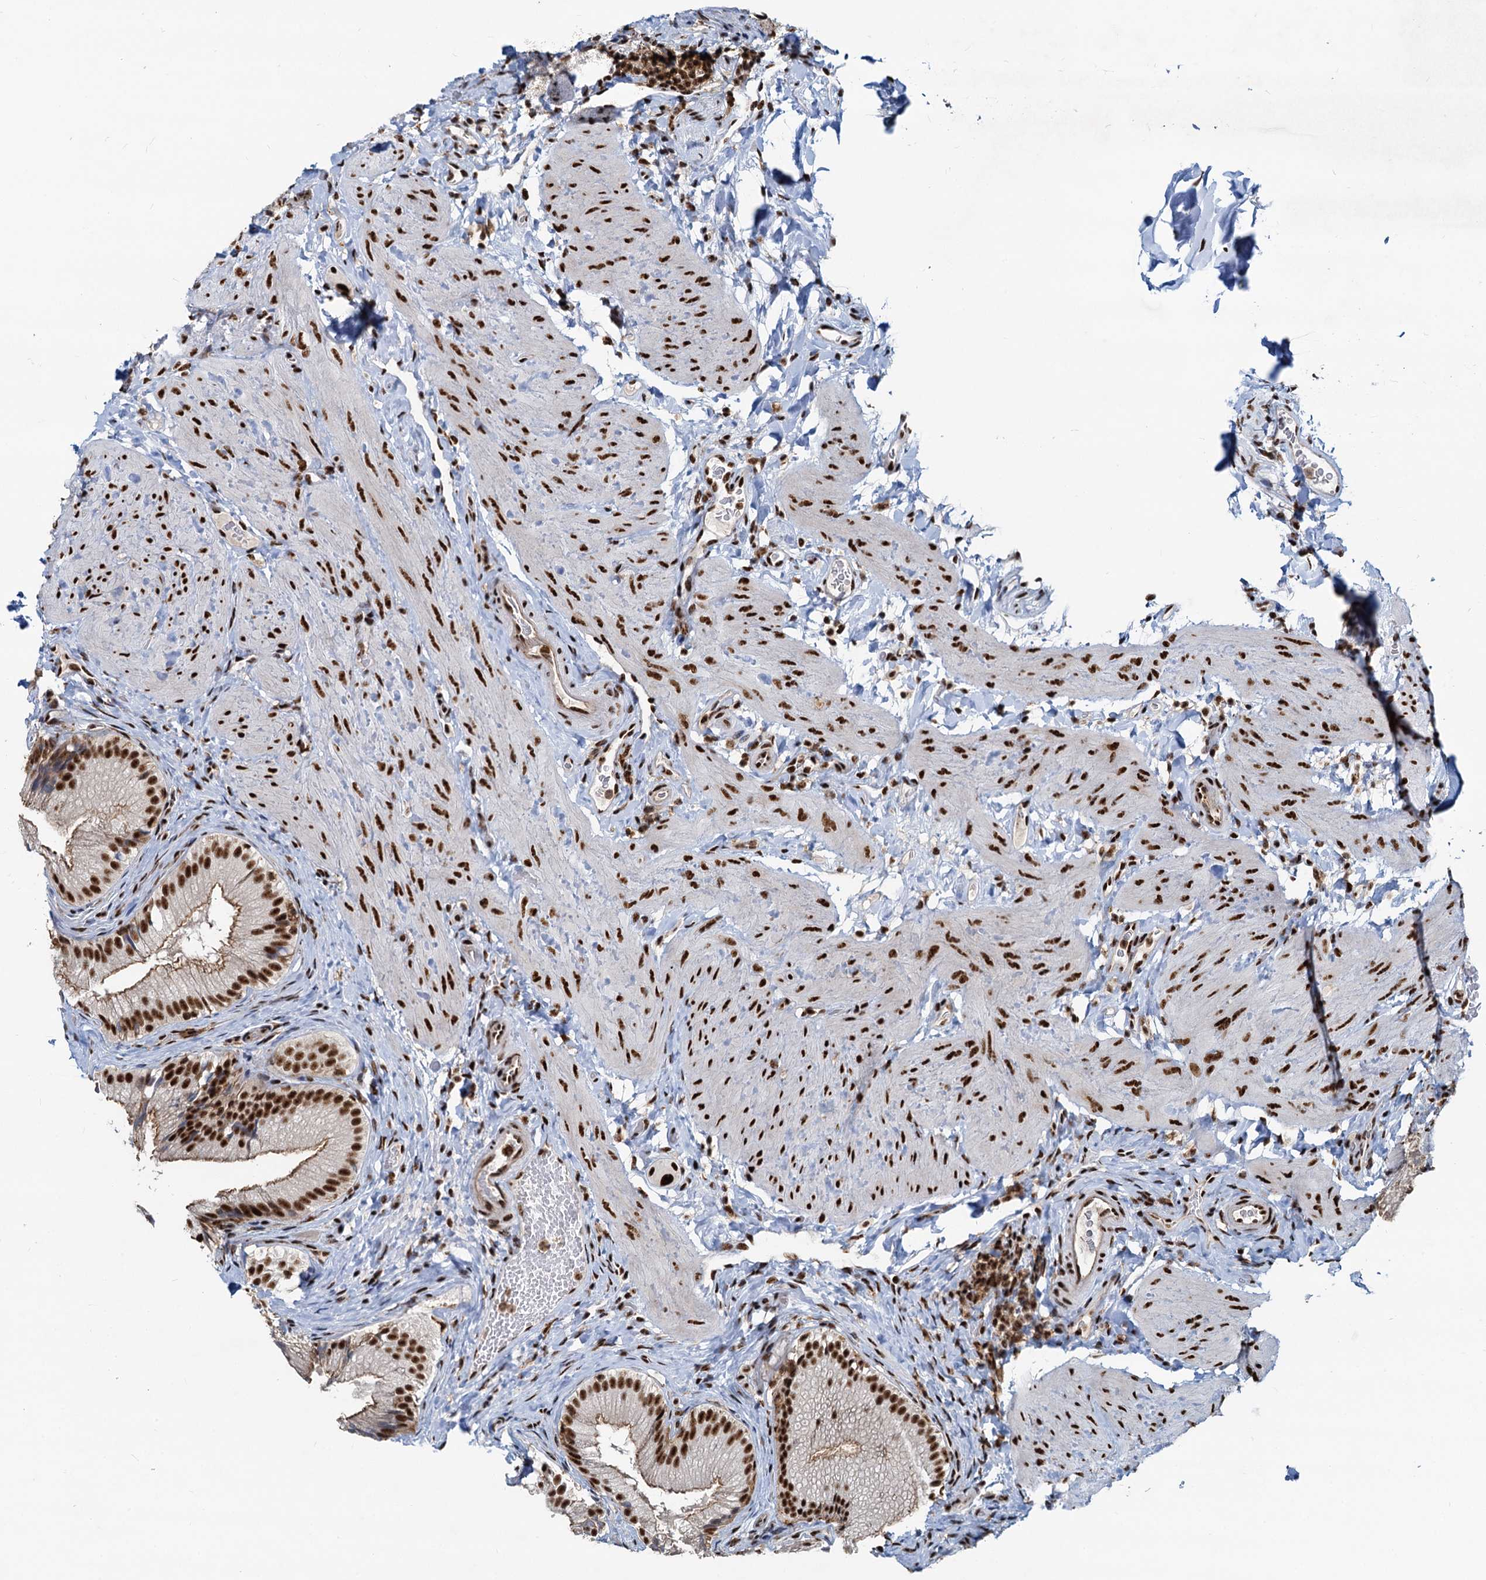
{"staining": {"intensity": "strong", "quantity": ">75%", "location": "cytoplasmic/membranous,nuclear"}, "tissue": "gallbladder", "cell_type": "Glandular cells", "image_type": "normal", "snomed": [{"axis": "morphology", "description": "Normal tissue, NOS"}, {"axis": "topography", "description": "Gallbladder"}], "caption": "A brown stain labels strong cytoplasmic/membranous,nuclear staining of a protein in glandular cells of normal human gallbladder.", "gene": "RBM26", "patient": {"sex": "female", "age": 30}}